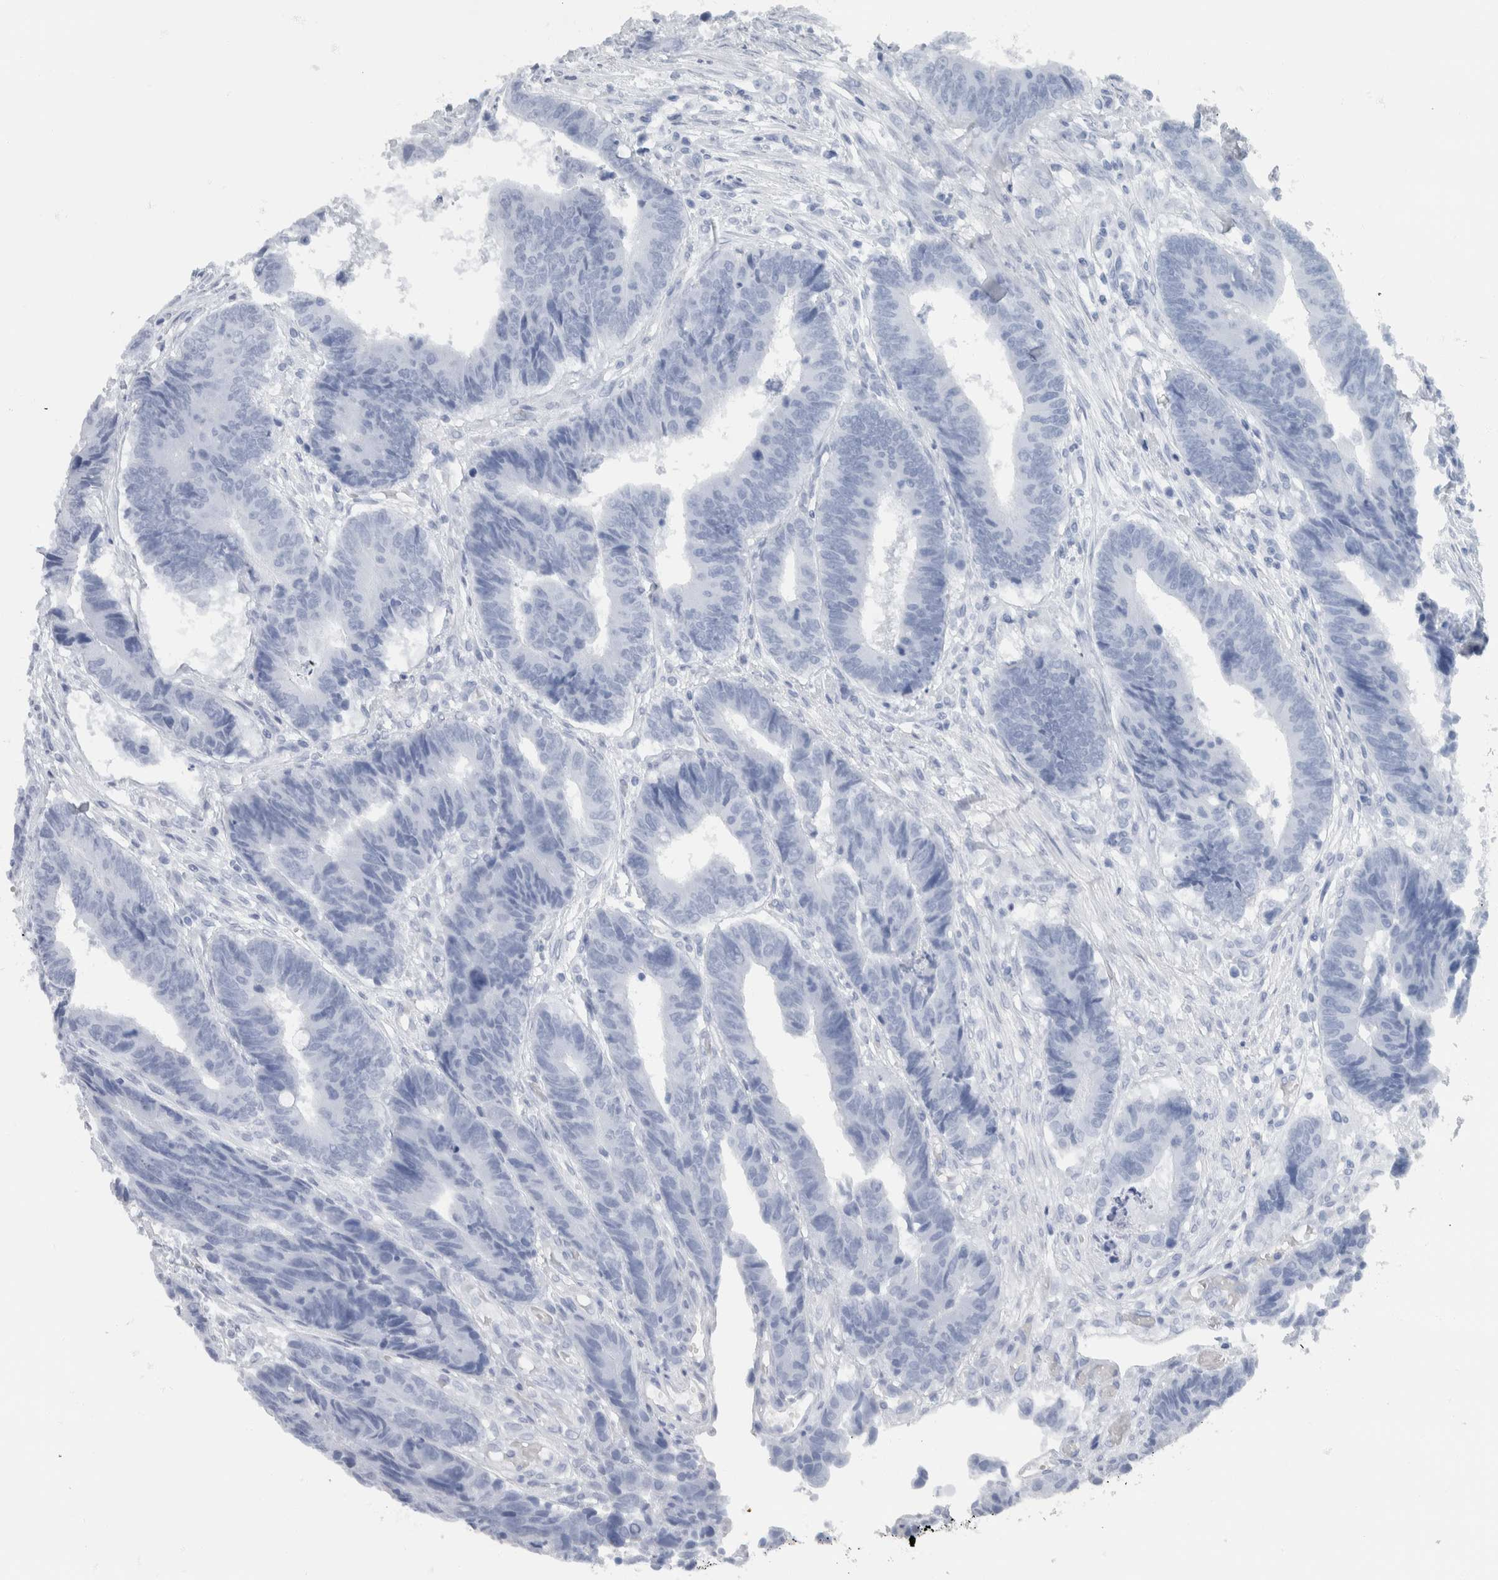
{"staining": {"intensity": "negative", "quantity": "none", "location": "none"}, "tissue": "colorectal cancer", "cell_type": "Tumor cells", "image_type": "cancer", "snomed": [{"axis": "morphology", "description": "Adenocarcinoma, NOS"}, {"axis": "topography", "description": "Rectum"}], "caption": "IHC photomicrograph of colorectal adenocarcinoma stained for a protein (brown), which reveals no expression in tumor cells.", "gene": "NEFM", "patient": {"sex": "male", "age": 84}}